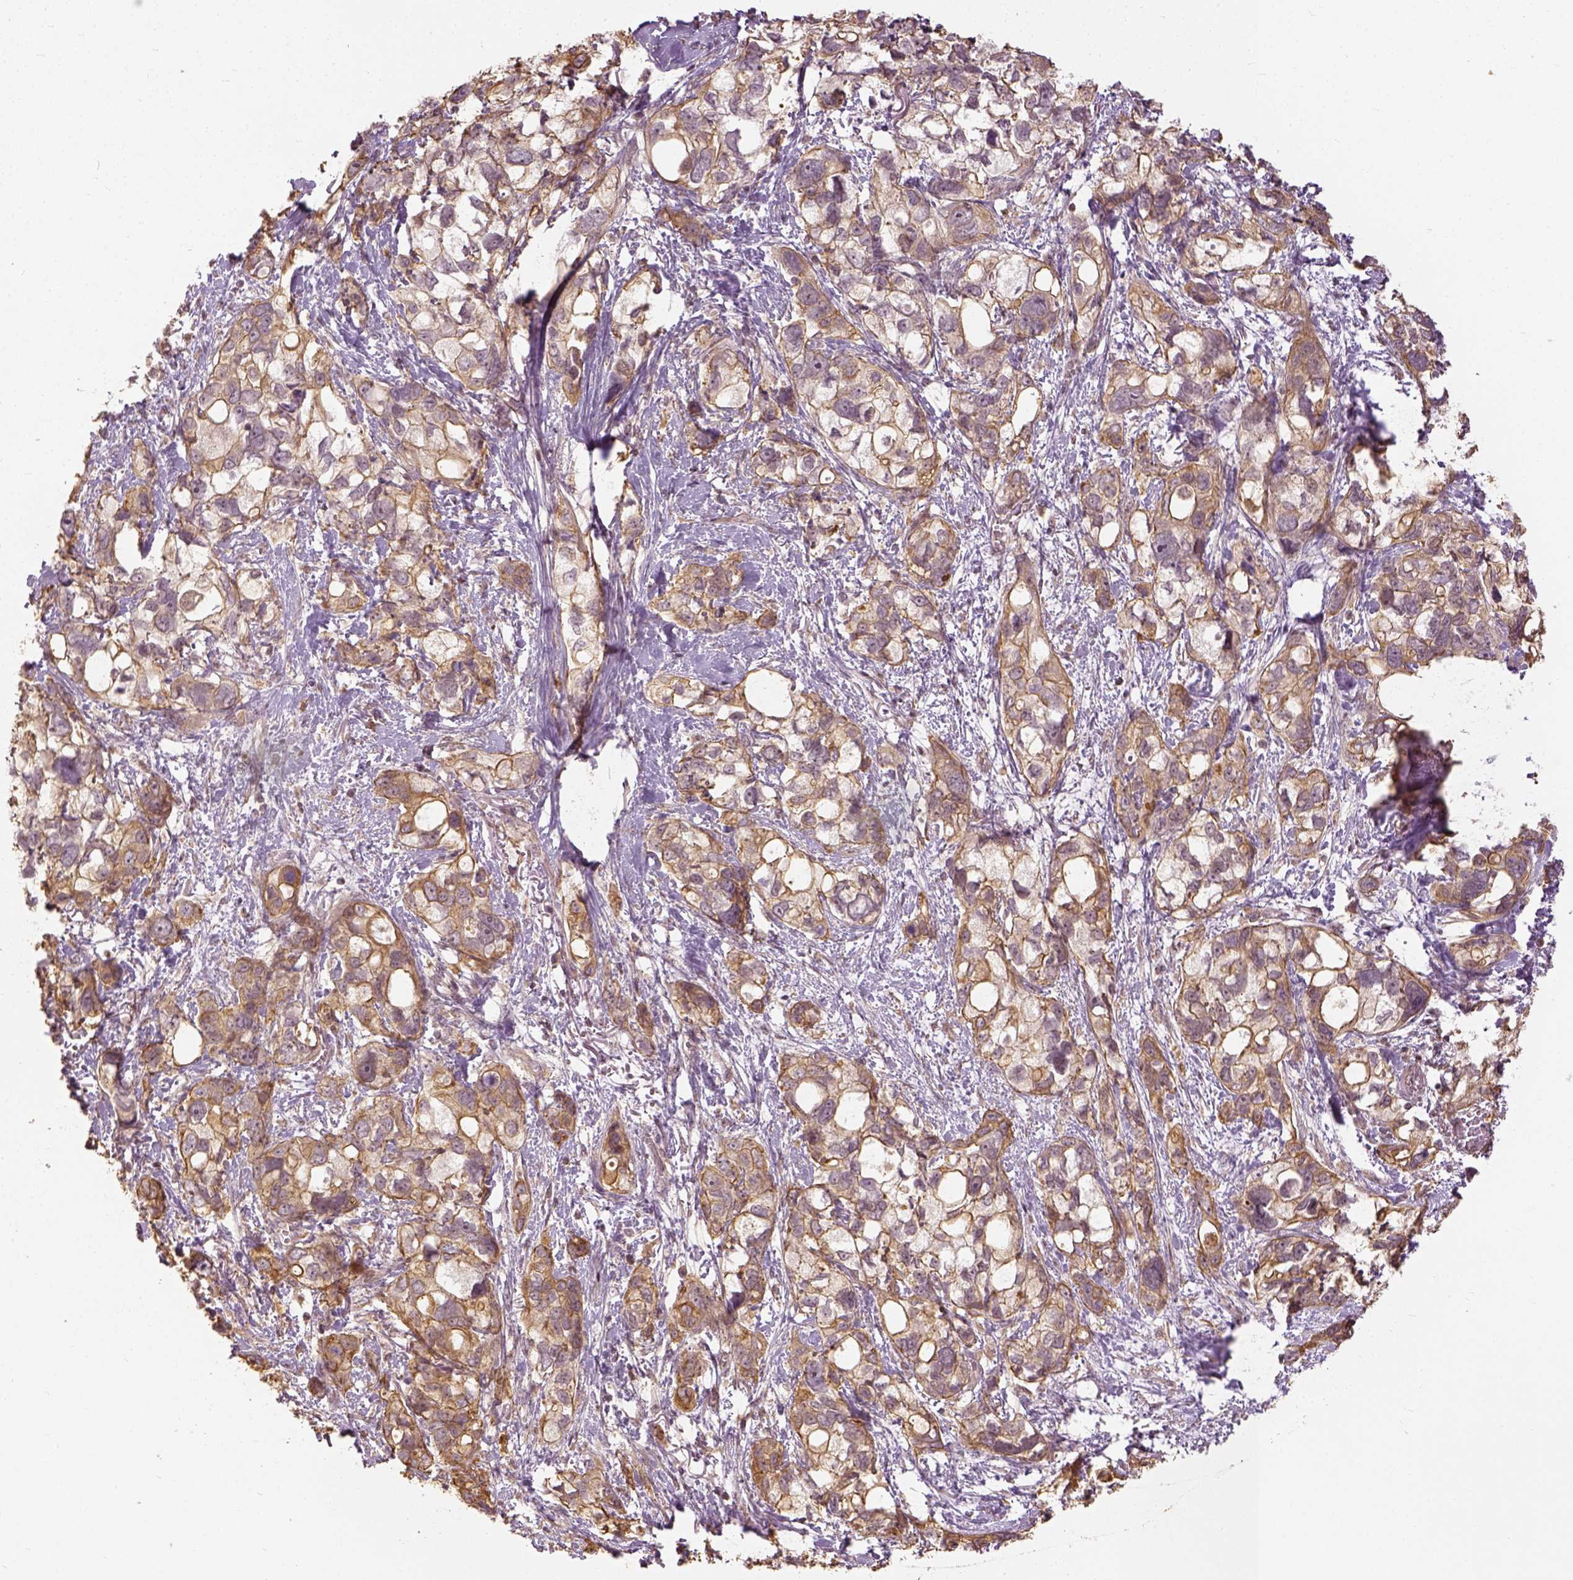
{"staining": {"intensity": "moderate", "quantity": ">75%", "location": "cytoplasmic/membranous"}, "tissue": "stomach cancer", "cell_type": "Tumor cells", "image_type": "cancer", "snomed": [{"axis": "morphology", "description": "Adenocarcinoma, NOS"}, {"axis": "topography", "description": "Stomach, upper"}], "caption": "Adenocarcinoma (stomach) stained with immunohistochemistry reveals moderate cytoplasmic/membranous positivity in approximately >75% of tumor cells. (Brightfield microscopy of DAB IHC at high magnification).", "gene": "VEGFA", "patient": {"sex": "female", "age": 81}}